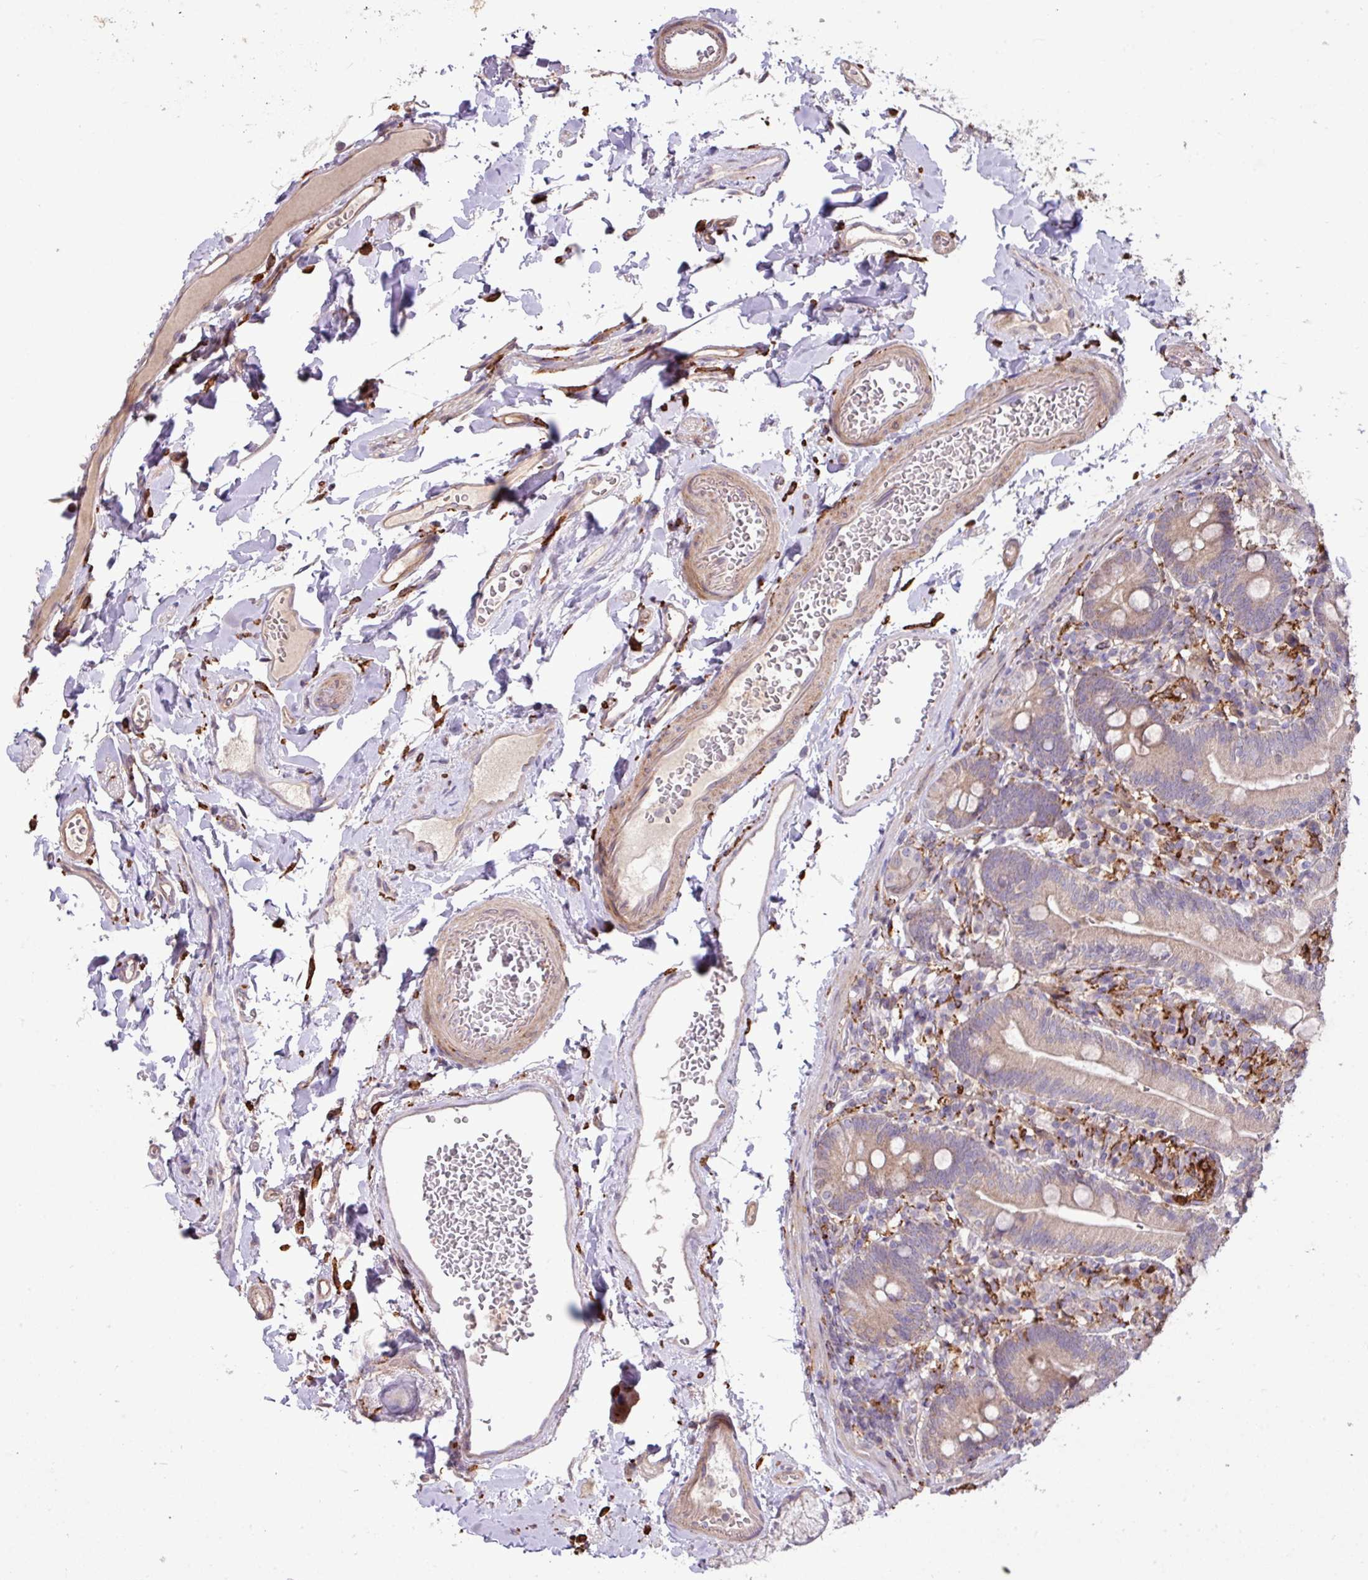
{"staining": {"intensity": "moderate", "quantity": "25%-75%", "location": "cytoplasmic/membranous"}, "tissue": "duodenum", "cell_type": "Glandular cells", "image_type": "normal", "snomed": [{"axis": "morphology", "description": "Normal tissue, NOS"}, {"axis": "topography", "description": "Duodenum"}], "caption": "The immunohistochemical stain labels moderate cytoplasmic/membranous expression in glandular cells of normal duodenum. Using DAB (brown) and hematoxylin (blue) stains, captured at high magnification using brightfield microscopy.", "gene": "ARHGEF25", "patient": {"sex": "female", "age": 67}}